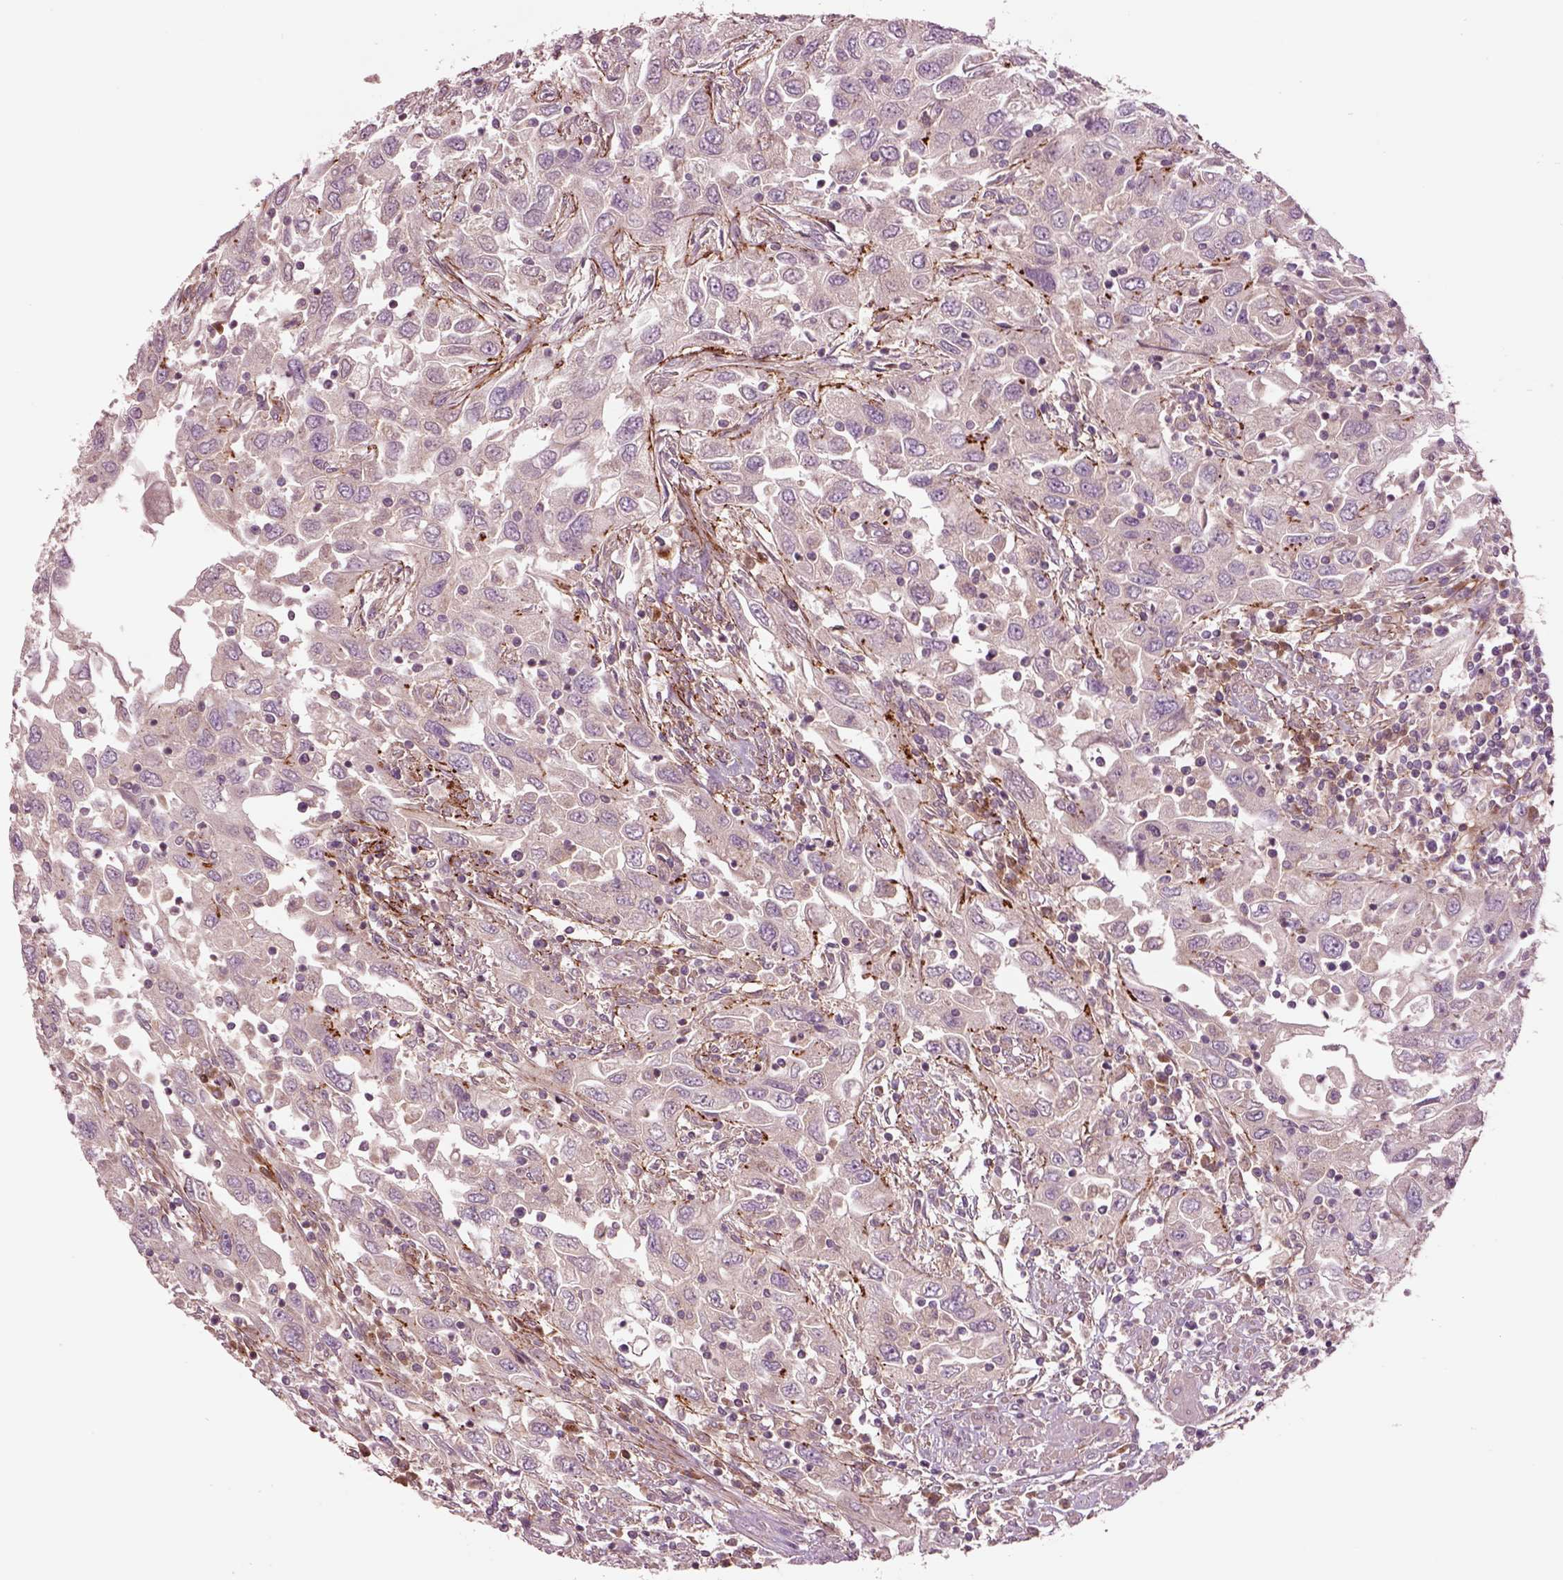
{"staining": {"intensity": "negative", "quantity": "none", "location": "none"}, "tissue": "urothelial cancer", "cell_type": "Tumor cells", "image_type": "cancer", "snomed": [{"axis": "morphology", "description": "Urothelial carcinoma, High grade"}, {"axis": "topography", "description": "Urinary bladder"}], "caption": "Tumor cells are negative for protein expression in human high-grade urothelial carcinoma.", "gene": "SEC23A", "patient": {"sex": "male", "age": 76}}